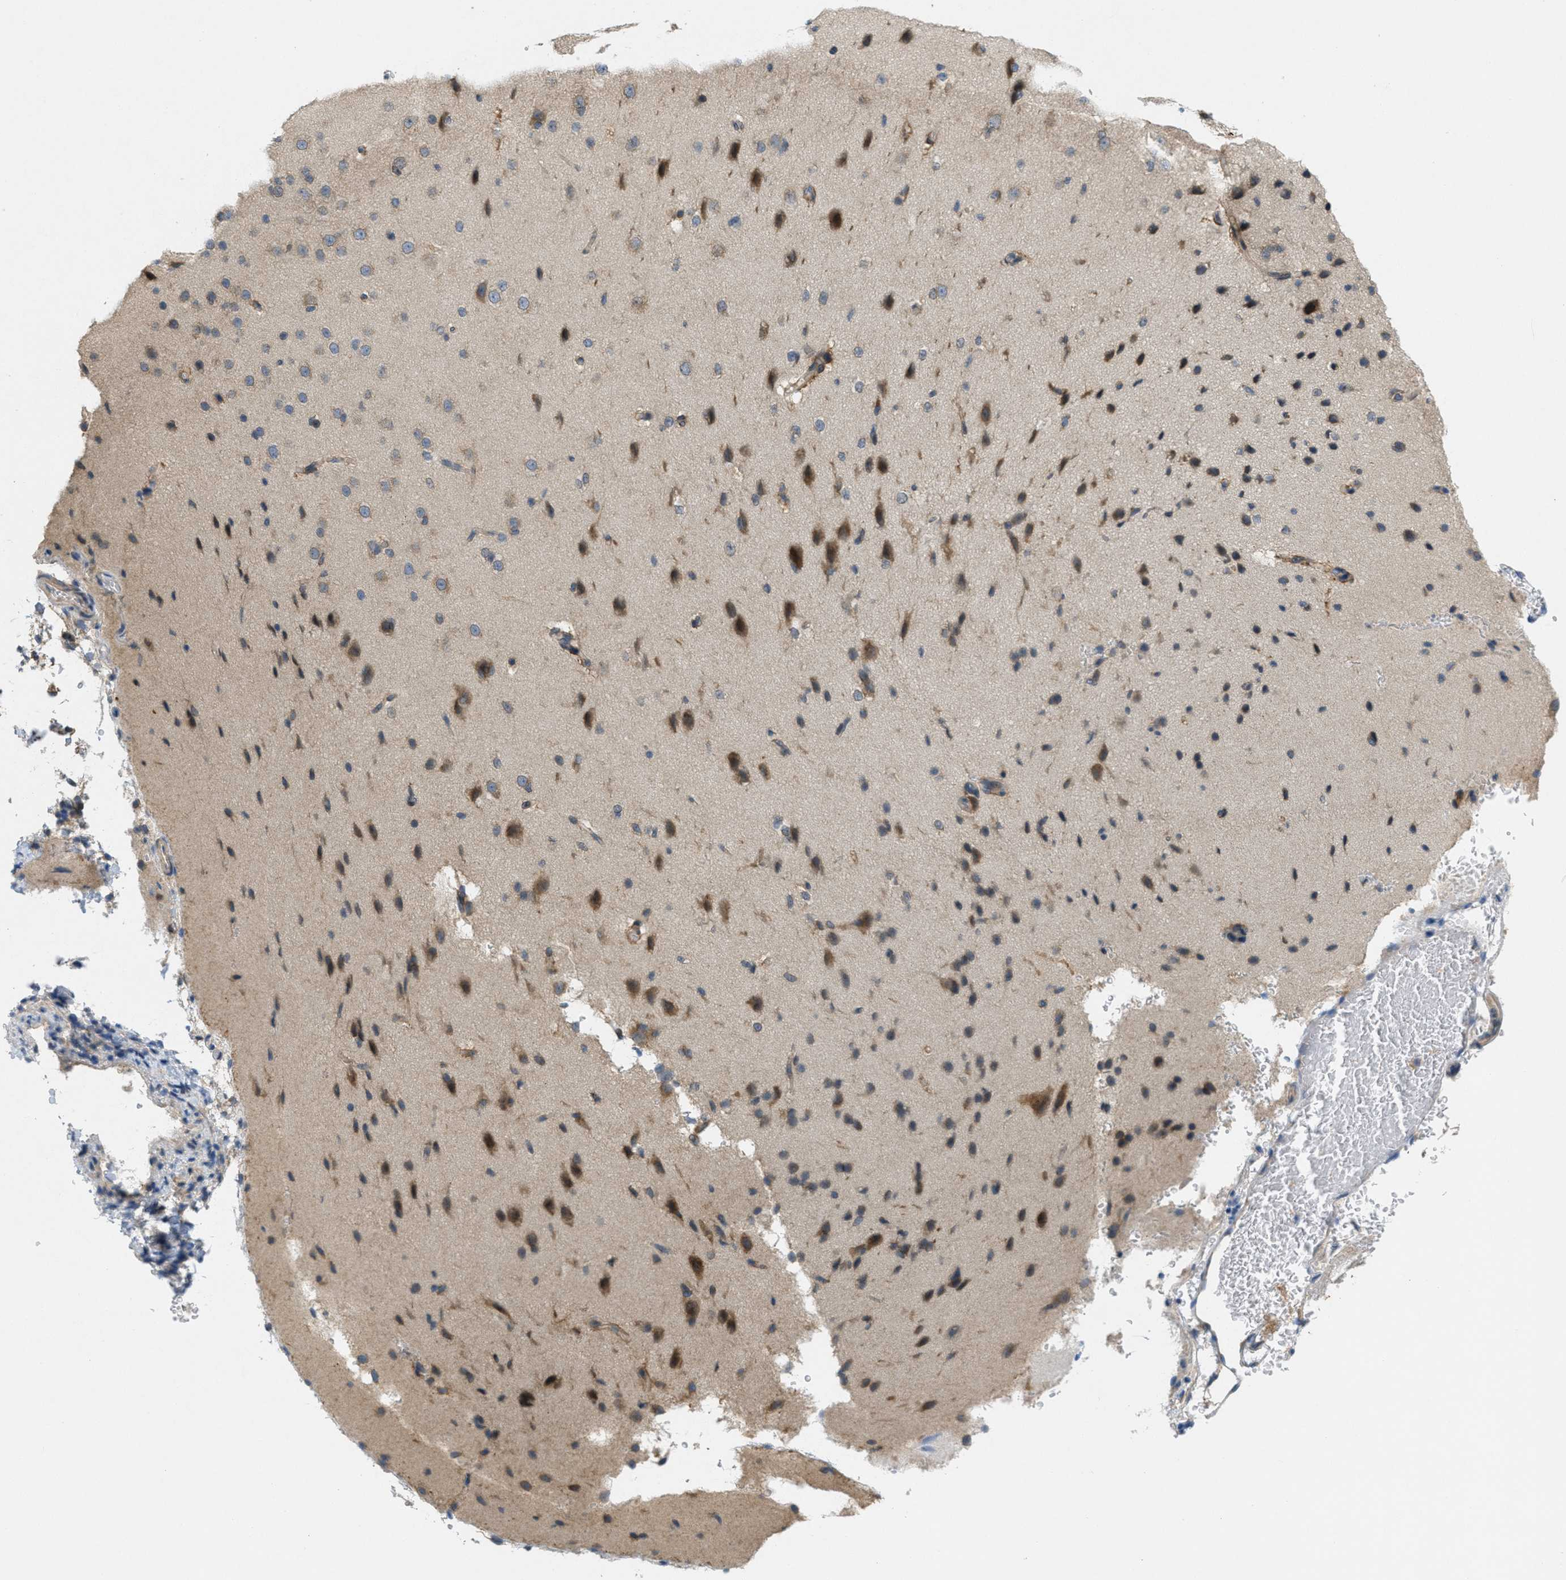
{"staining": {"intensity": "weak", "quantity": "<25%", "location": "cytoplasmic/membranous"}, "tissue": "cerebral cortex", "cell_type": "Endothelial cells", "image_type": "normal", "snomed": [{"axis": "morphology", "description": "Normal tissue, NOS"}, {"axis": "morphology", "description": "Developmental malformation"}, {"axis": "topography", "description": "Cerebral cortex"}], "caption": "The immunohistochemistry (IHC) micrograph has no significant expression in endothelial cells of cerebral cortex. (DAB (3,3'-diaminobenzidine) immunohistochemistry (IHC) visualized using brightfield microscopy, high magnification).", "gene": "SIGMAR1", "patient": {"sex": "female", "age": 30}}